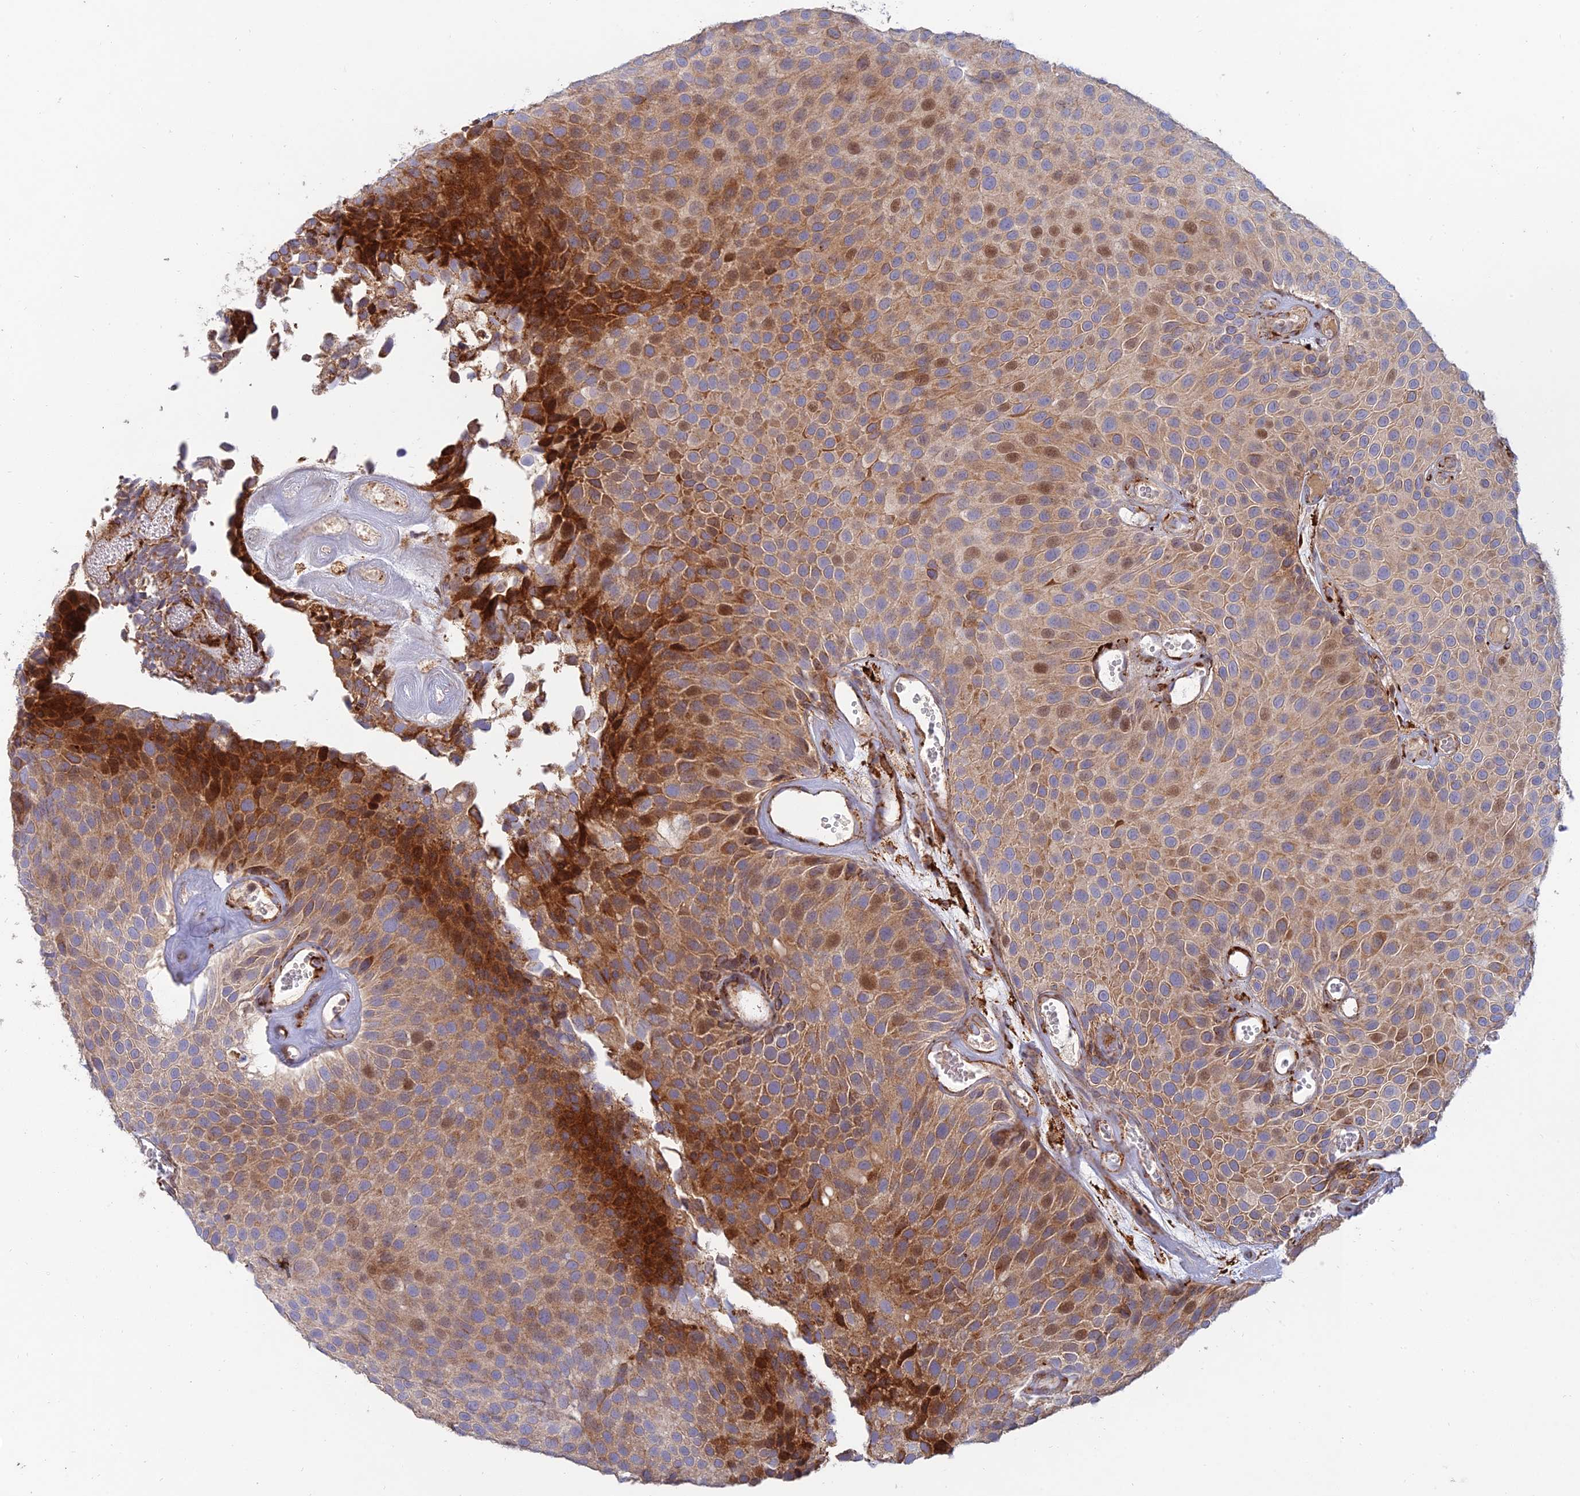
{"staining": {"intensity": "moderate", "quantity": ">75%", "location": "cytoplasmic/membranous,nuclear"}, "tissue": "urothelial cancer", "cell_type": "Tumor cells", "image_type": "cancer", "snomed": [{"axis": "morphology", "description": "Urothelial carcinoma, Low grade"}, {"axis": "topography", "description": "Urinary bladder"}], "caption": "A photomicrograph of urothelial cancer stained for a protein exhibits moderate cytoplasmic/membranous and nuclear brown staining in tumor cells.", "gene": "RCN3", "patient": {"sex": "male", "age": 89}}